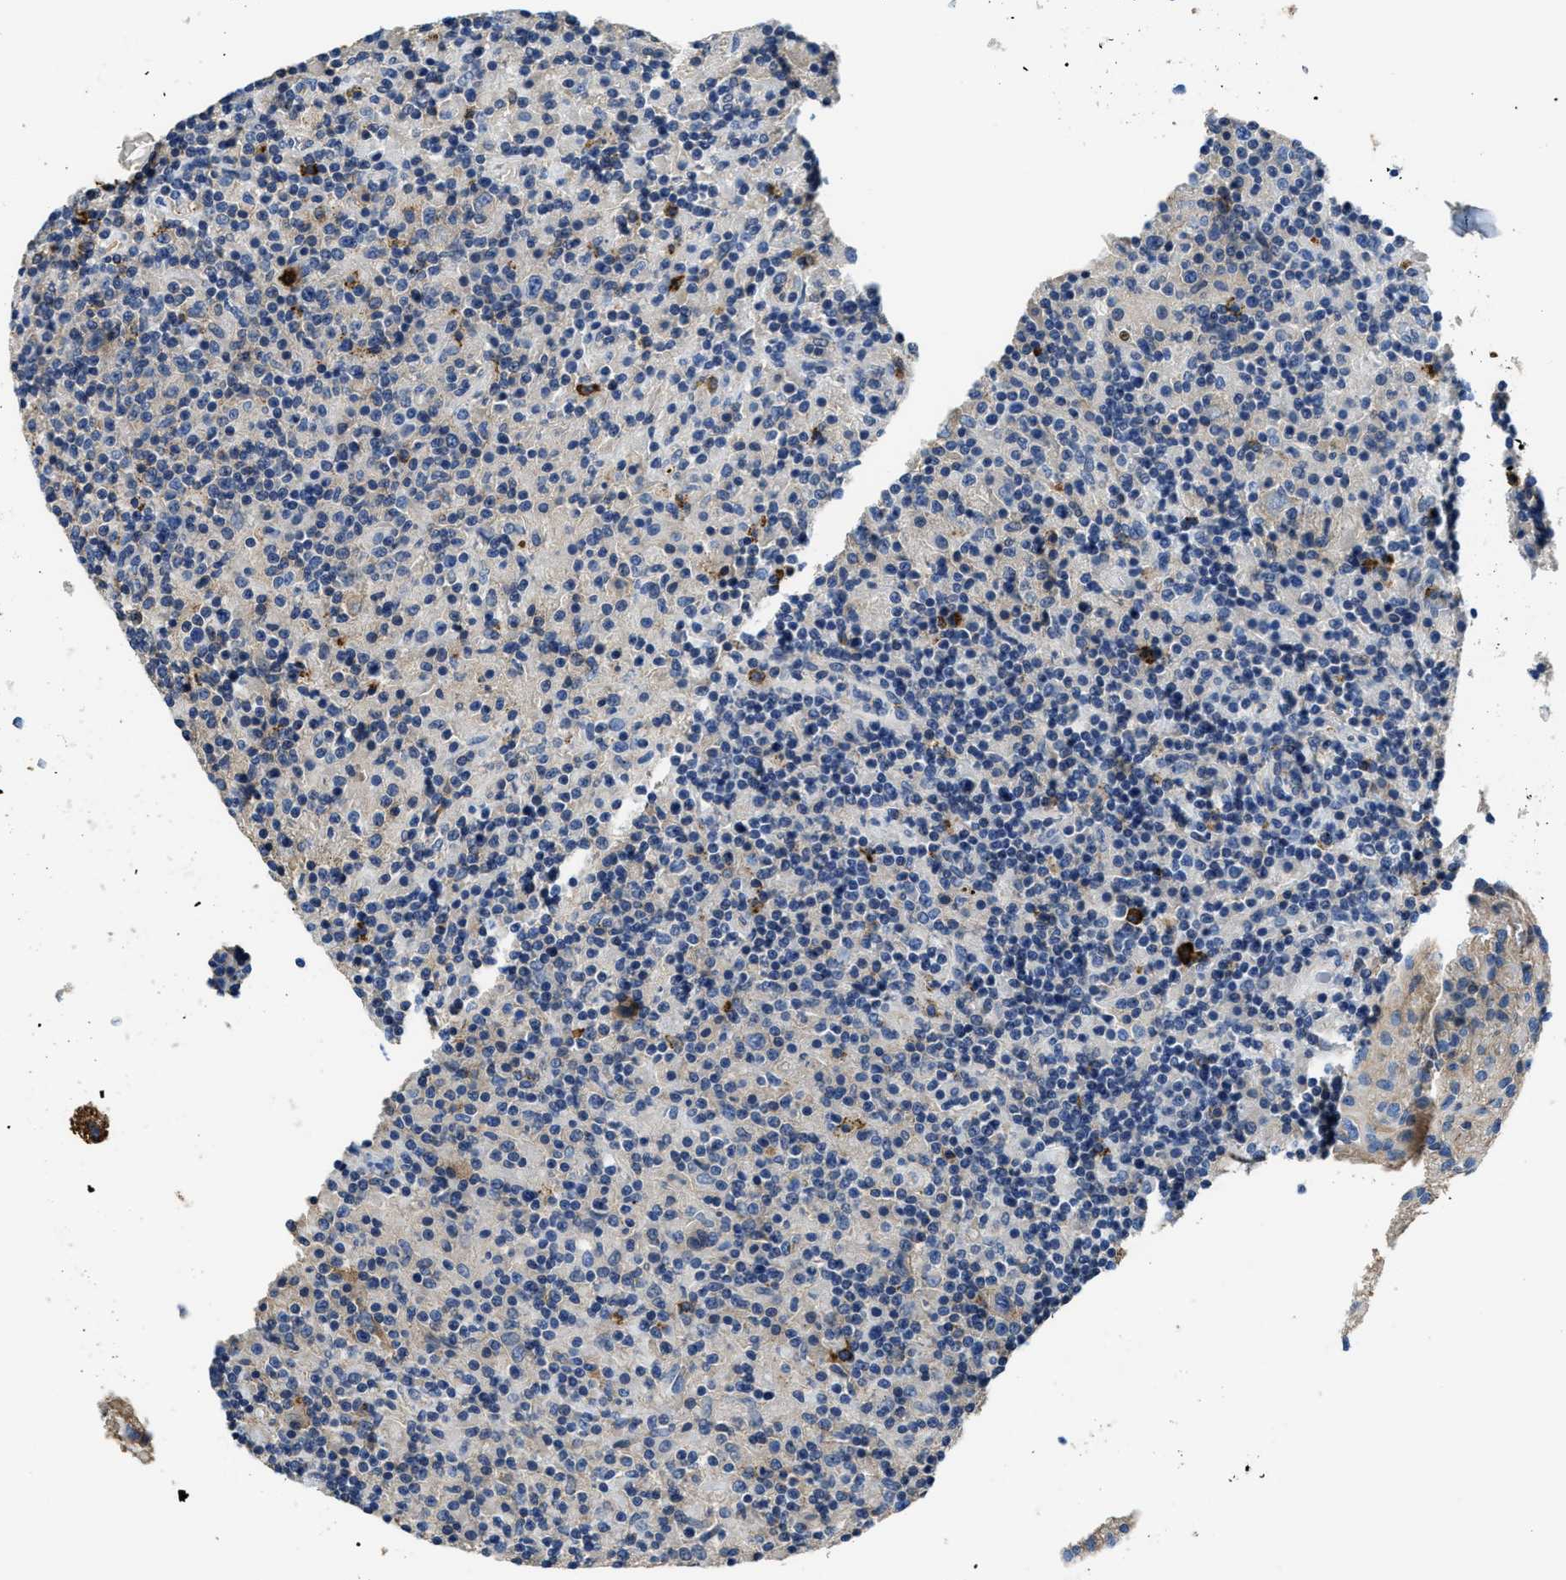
{"staining": {"intensity": "weak", "quantity": "<25%", "location": "cytoplasmic/membranous"}, "tissue": "glioma", "cell_type": "Tumor cells", "image_type": "cancer", "snomed": [{"axis": "morphology", "description": "Glioma, malignant, High grade"}, {"axis": "topography", "description": "Brain"}], "caption": "Tumor cells show no significant staining in glioma.", "gene": "TRAF6", "patient": {"sex": "female", "age": 59}}